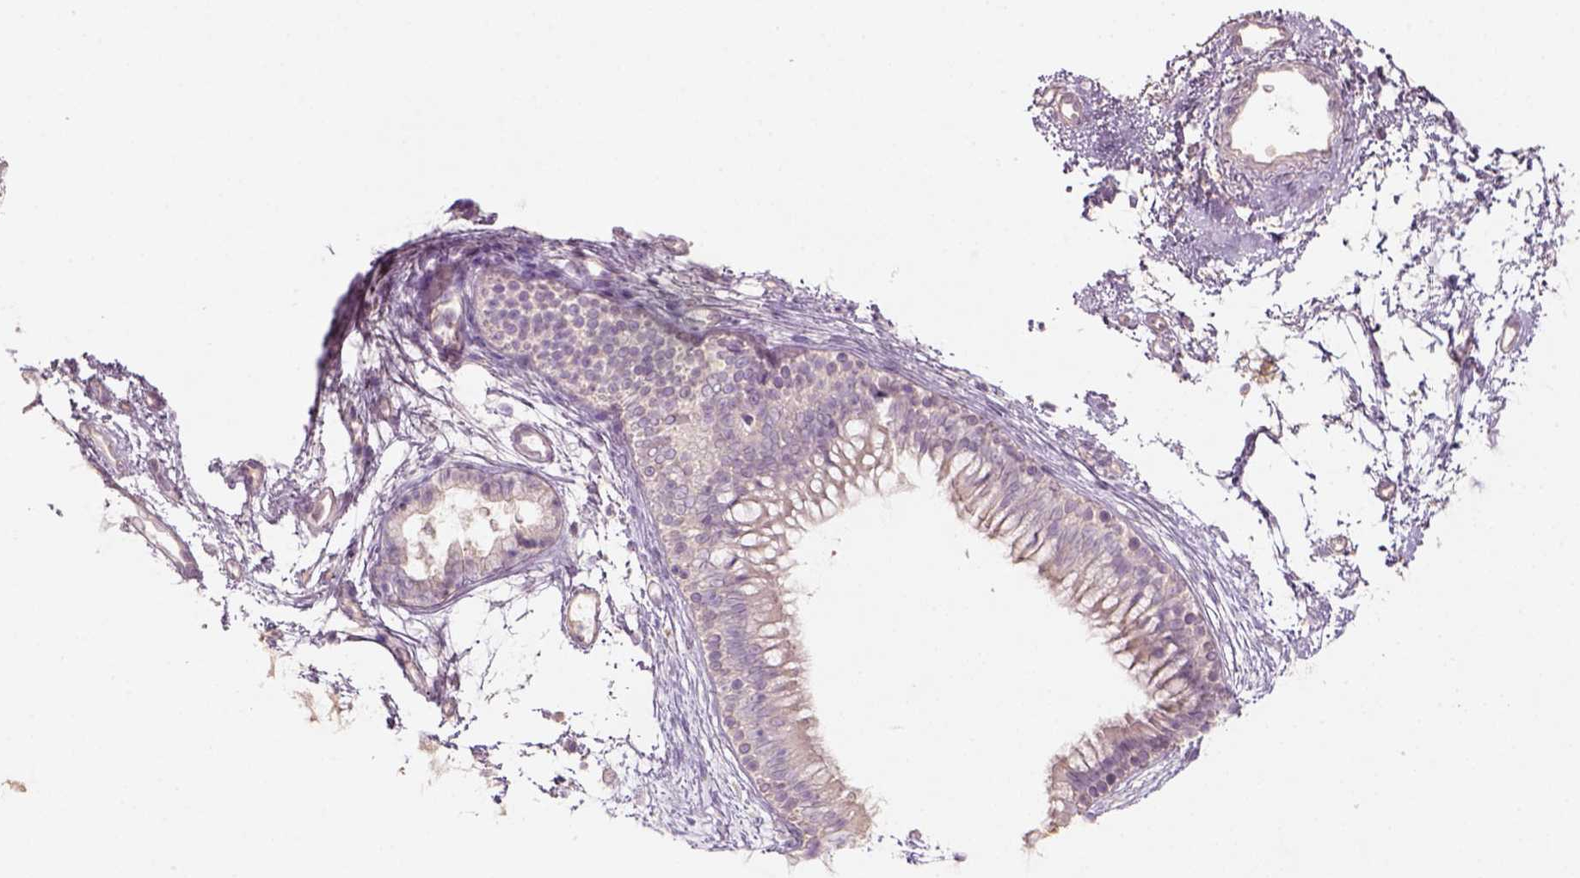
{"staining": {"intensity": "negative", "quantity": "none", "location": "none"}, "tissue": "nasopharynx", "cell_type": "Respiratory epithelial cells", "image_type": "normal", "snomed": [{"axis": "morphology", "description": "Normal tissue, NOS"}, {"axis": "topography", "description": "Nasopharynx"}], "caption": "Nasopharynx was stained to show a protein in brown. There is no significant staining in respiratory epithelial cells. The staining was performed using DAB (3,3'-diaminobenzidine) to visualize the protein expression in brown, while the nuclei were stained in blue with hematoxylin (Magnification: 20x).", "gene": "AQP9", "patient": {"sex": "male", "age": 58}}